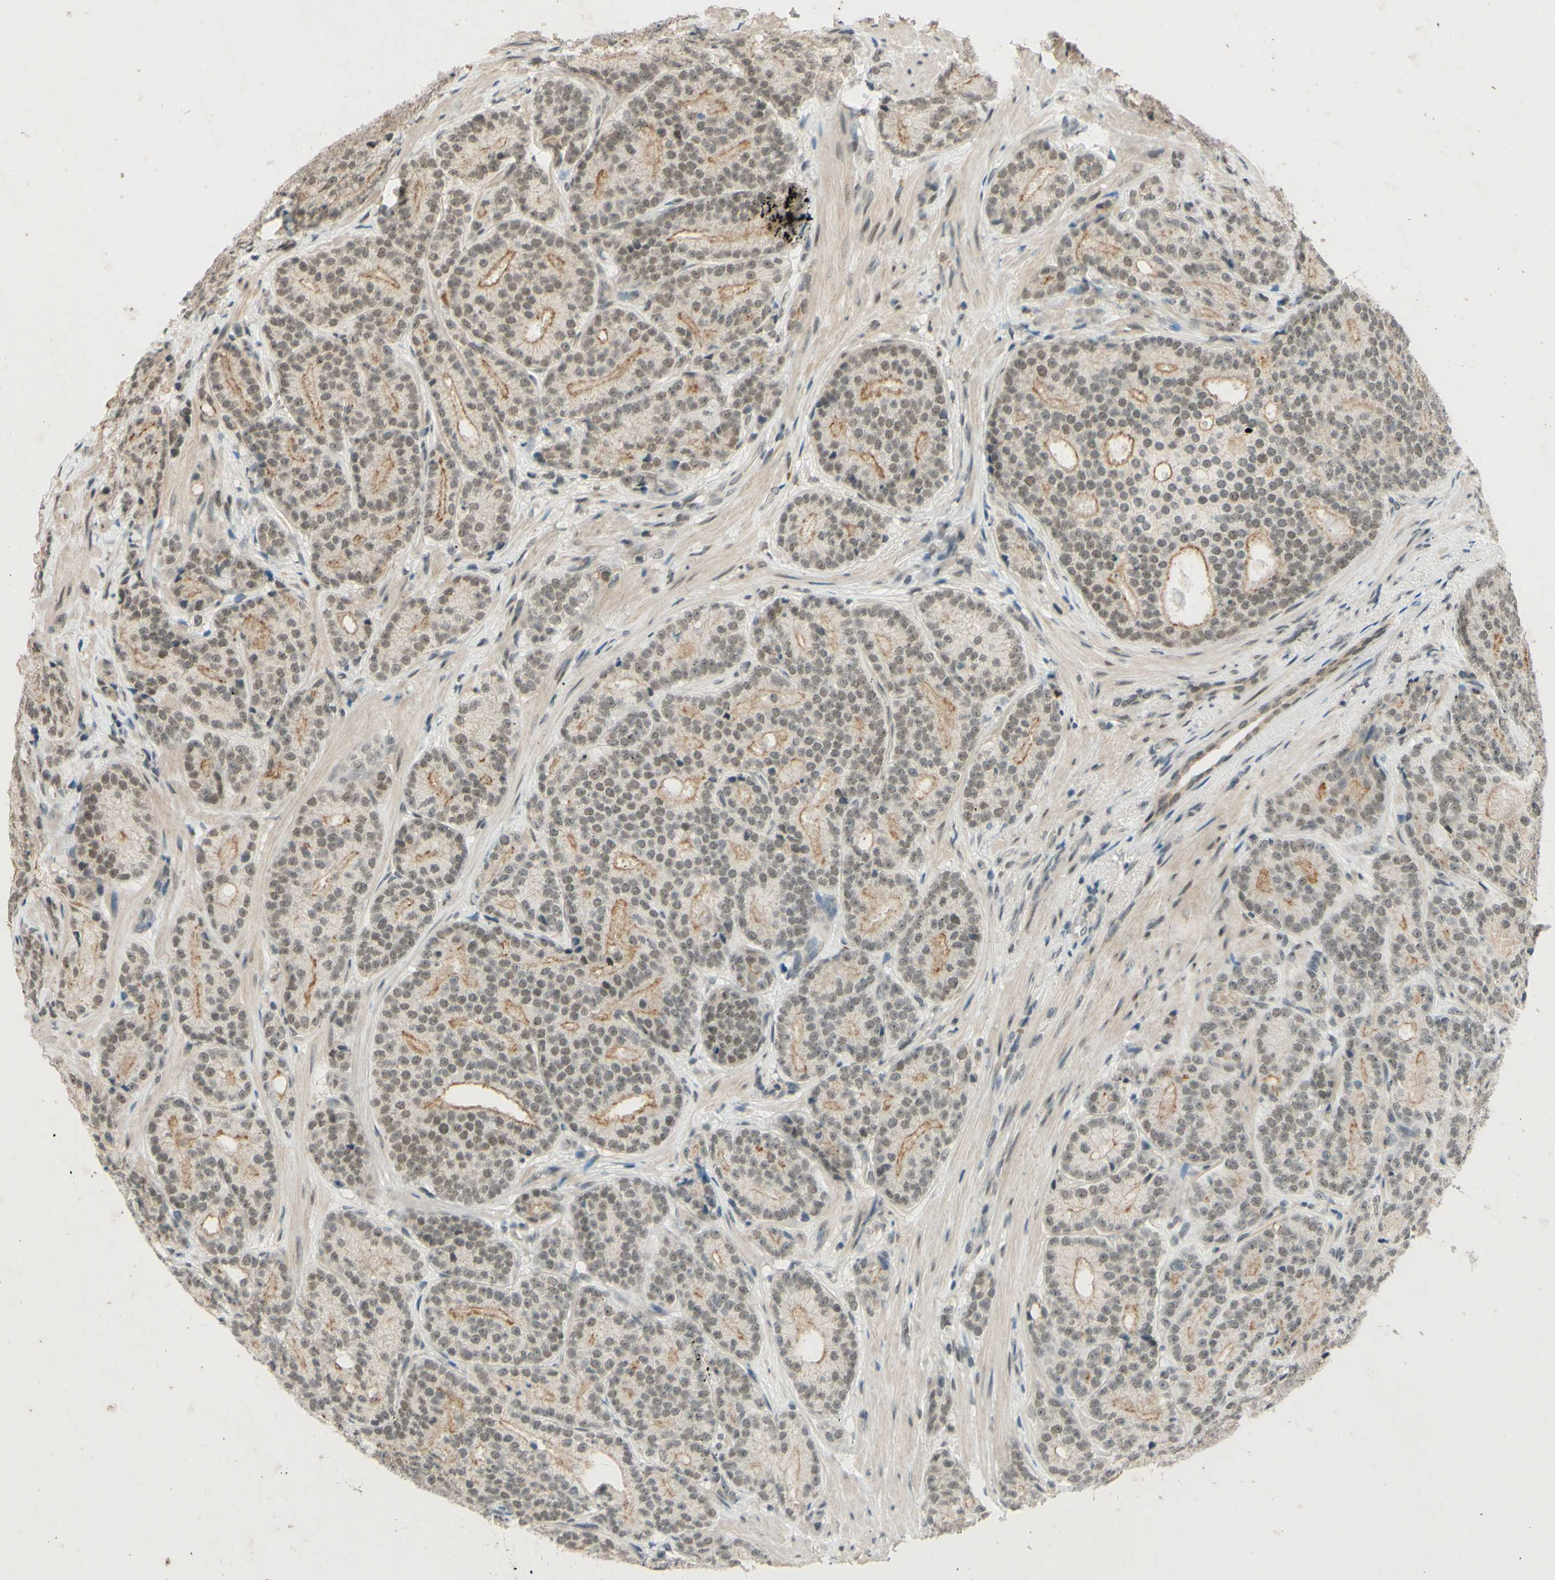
{"staining": {"intensity": "weak", "quantity": ">75%", "location": "cytoplasmic/membranous,nuclear"}, "tissue": "prostate cancer", "cell_type": "Tumor cells", "image_type": "cancer", "snomed": [{"axis": "morphology", "description": "Adenocarcinoma, High grade"}, {"axis": "topography", "description": "Prostate"}], "caption": "Immunohistochemical staining of human prostate cancer (high-grade adenocarcinoma) demonstrates low levels of weak cytoplasmic/membranous and nuclear staining in approximately >75% of tumor cells.", "gene": "SMARCB1", "patient": {"sex": "male", "age": 61}}